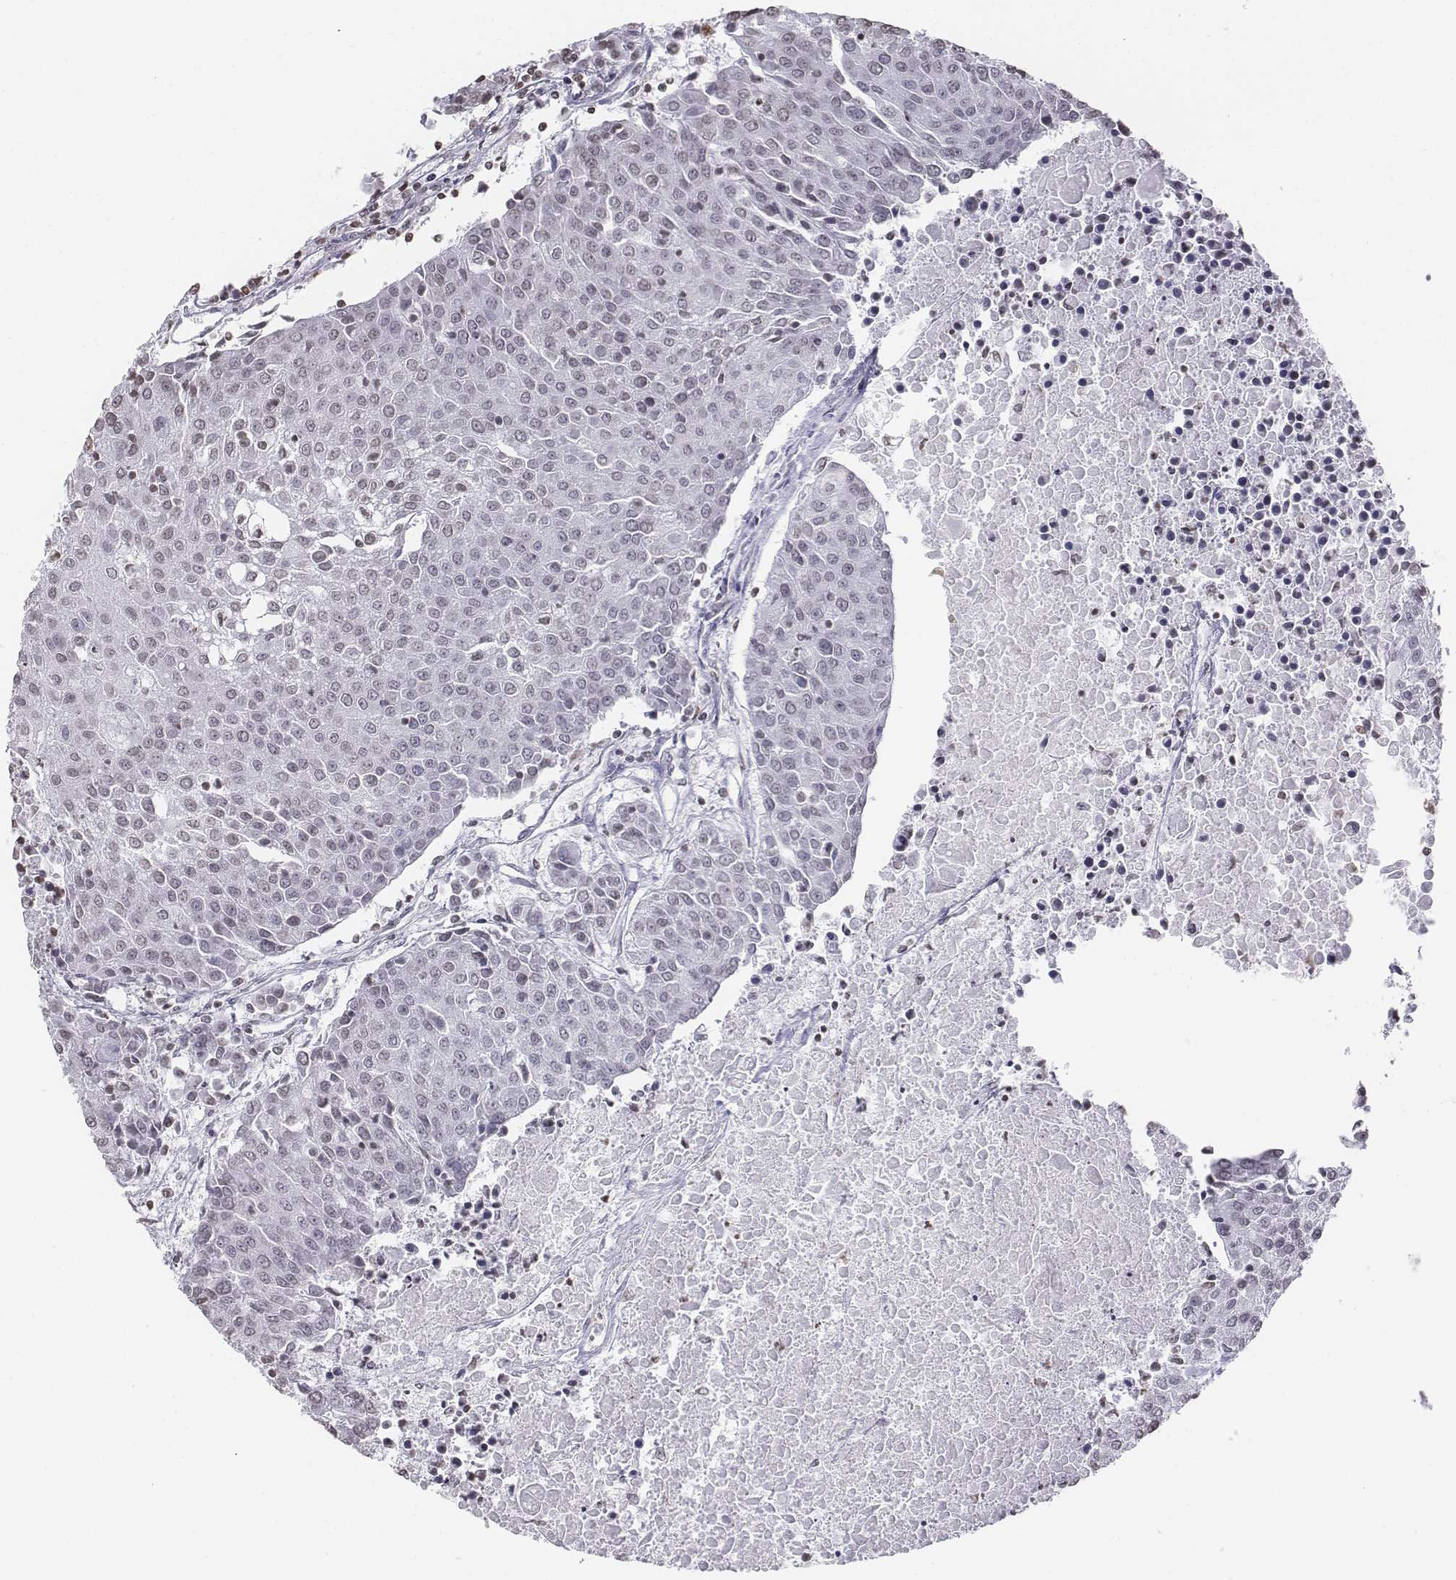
{"staining": {"intensity": "negative", "quantity": "none", "location": "none"}, "tissue": "urothelial cancer", "cell_type": "Tumor cells", "image_type": "cancer", "snomed": [{"axis": "morphology", "description": "Urothelial carcinoma, High grade"}, {"axis": "topography", "description": "Urinary bladder"}], "caption": "Tumor cells show no significant positivity in high-grade urothelial carcinoma.", "gene": "BARHL1", "patient": {"sex": "female", "age": 85}}